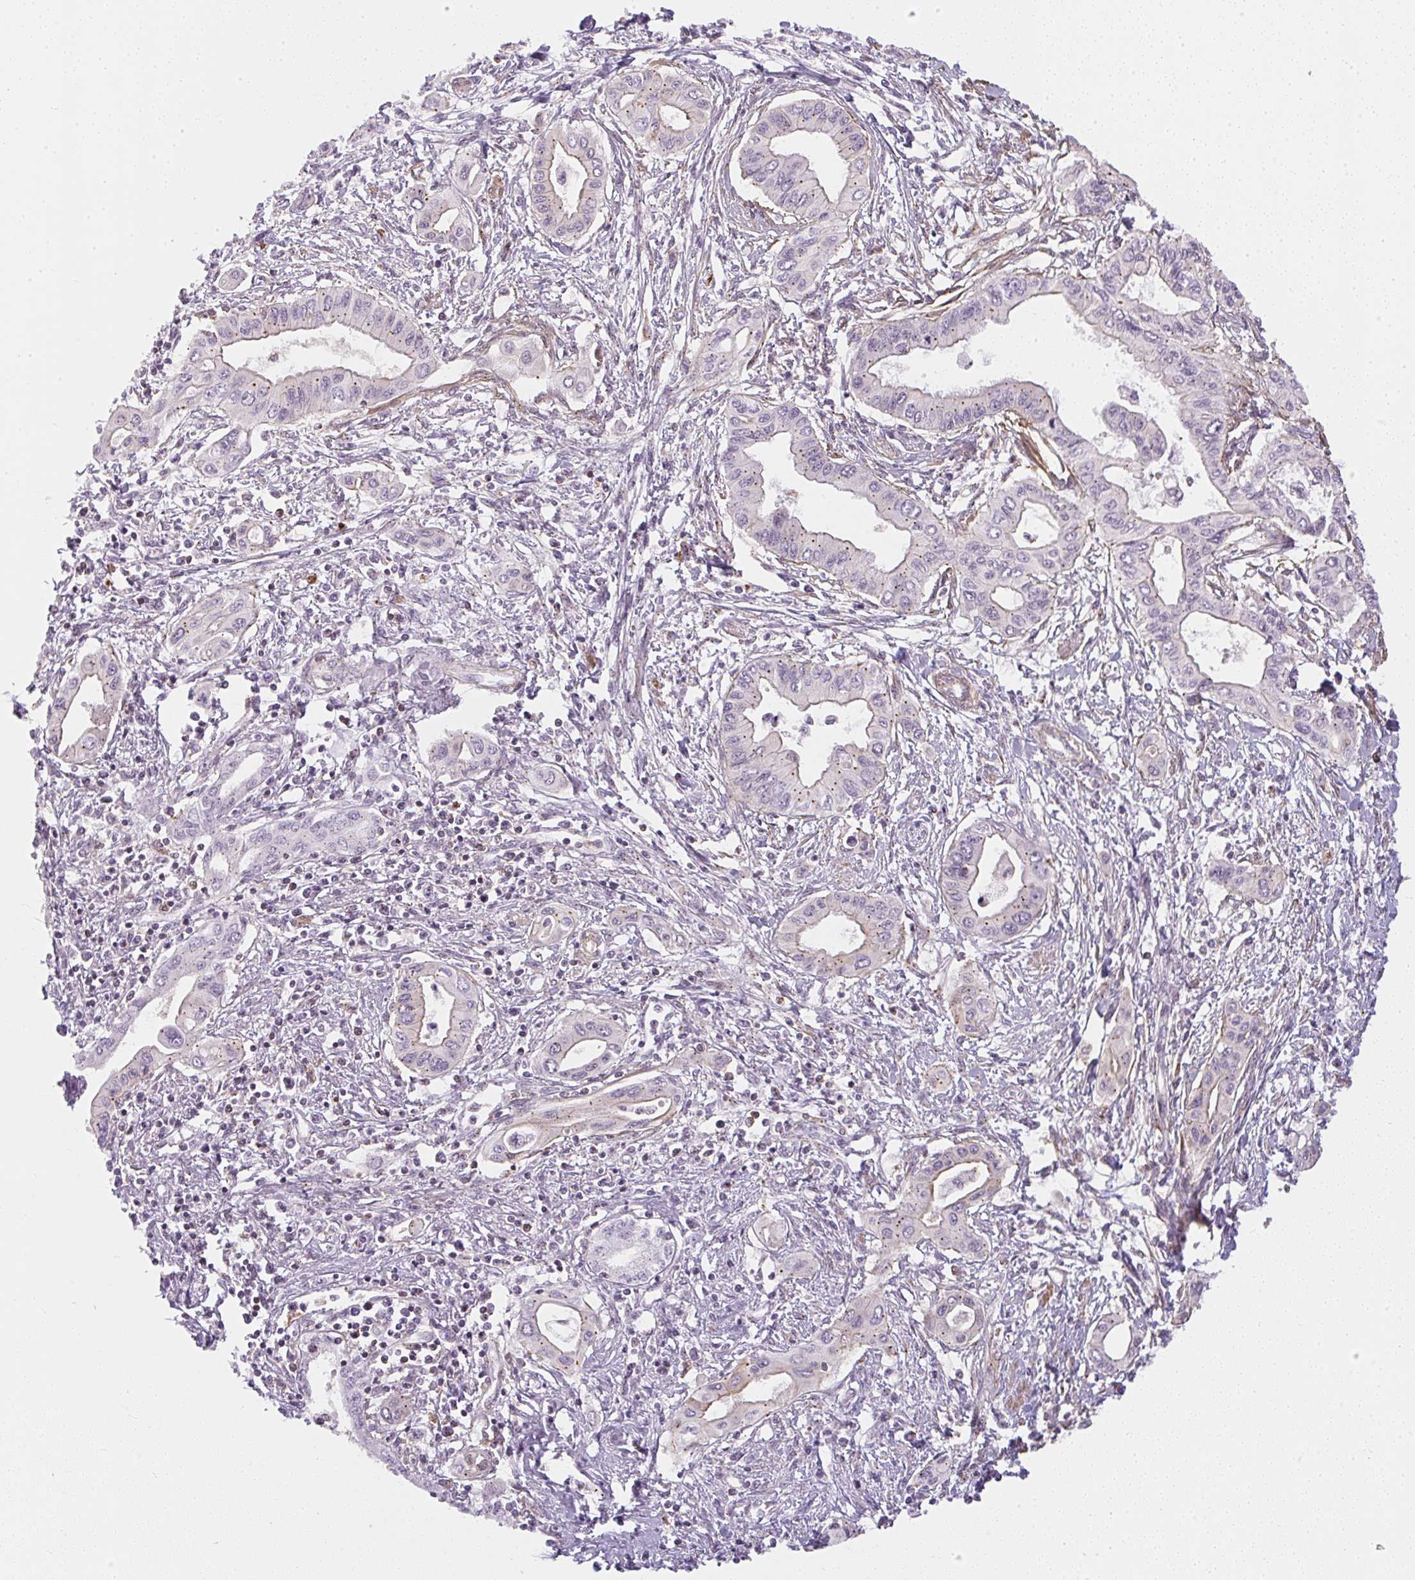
{"staining": {"intensity": "weak", "quantity": "<25%", "location": "cytoplasmic/membranous"}, "tissue": "pancreatic cancer", "cell_type": "Tumor cells", "image_type": "cancer", "snomed": [{"axis": "morphology", "description": "Adenocarcinoma, NOS"}, {"axis": "topography", "description": "Pancreas"}], "caption": "A micrograph of pancreatic cancer stained for a protein exhibits no brown staining in tumor cells.", "gene": "SULF1", "patient": {"sex": "female", "age": 62}}